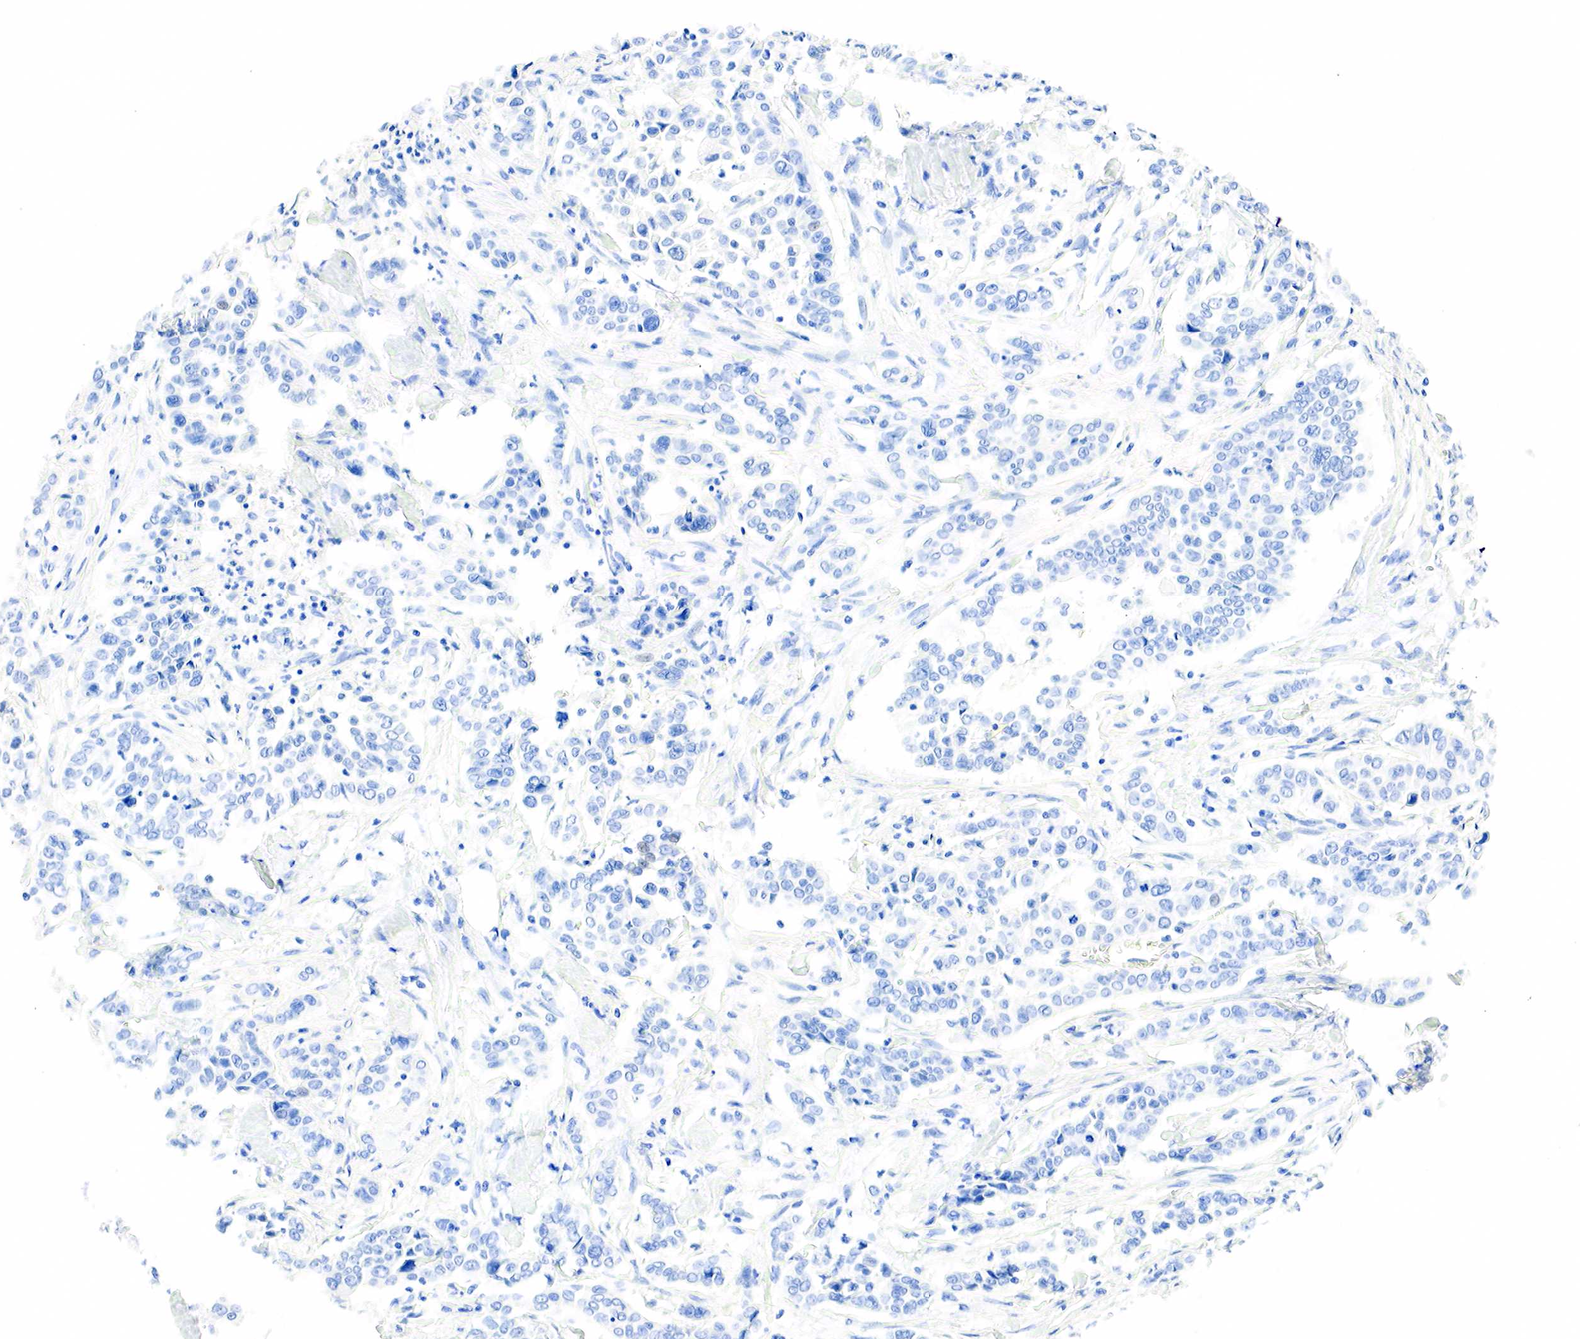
{"staining": {"intensity": "negative", "quantity": "none", "location": "none"}, "tissue": "pancreatic cancer", "cell_type": "Tumor cells", "image_type": "cancer", "snomed": [{"axis": "morphology", "description": "Adenocarcinoma, NOS"}, {"axis": "topography", "description": "Pancreas"}], "caption": "Pancreatic cancer (adenocarcinoma) stained for a protein using IHC reveals no staining tumor cells.", "gene": "PTH", "patient": {"sex": "female", "age": 52}}